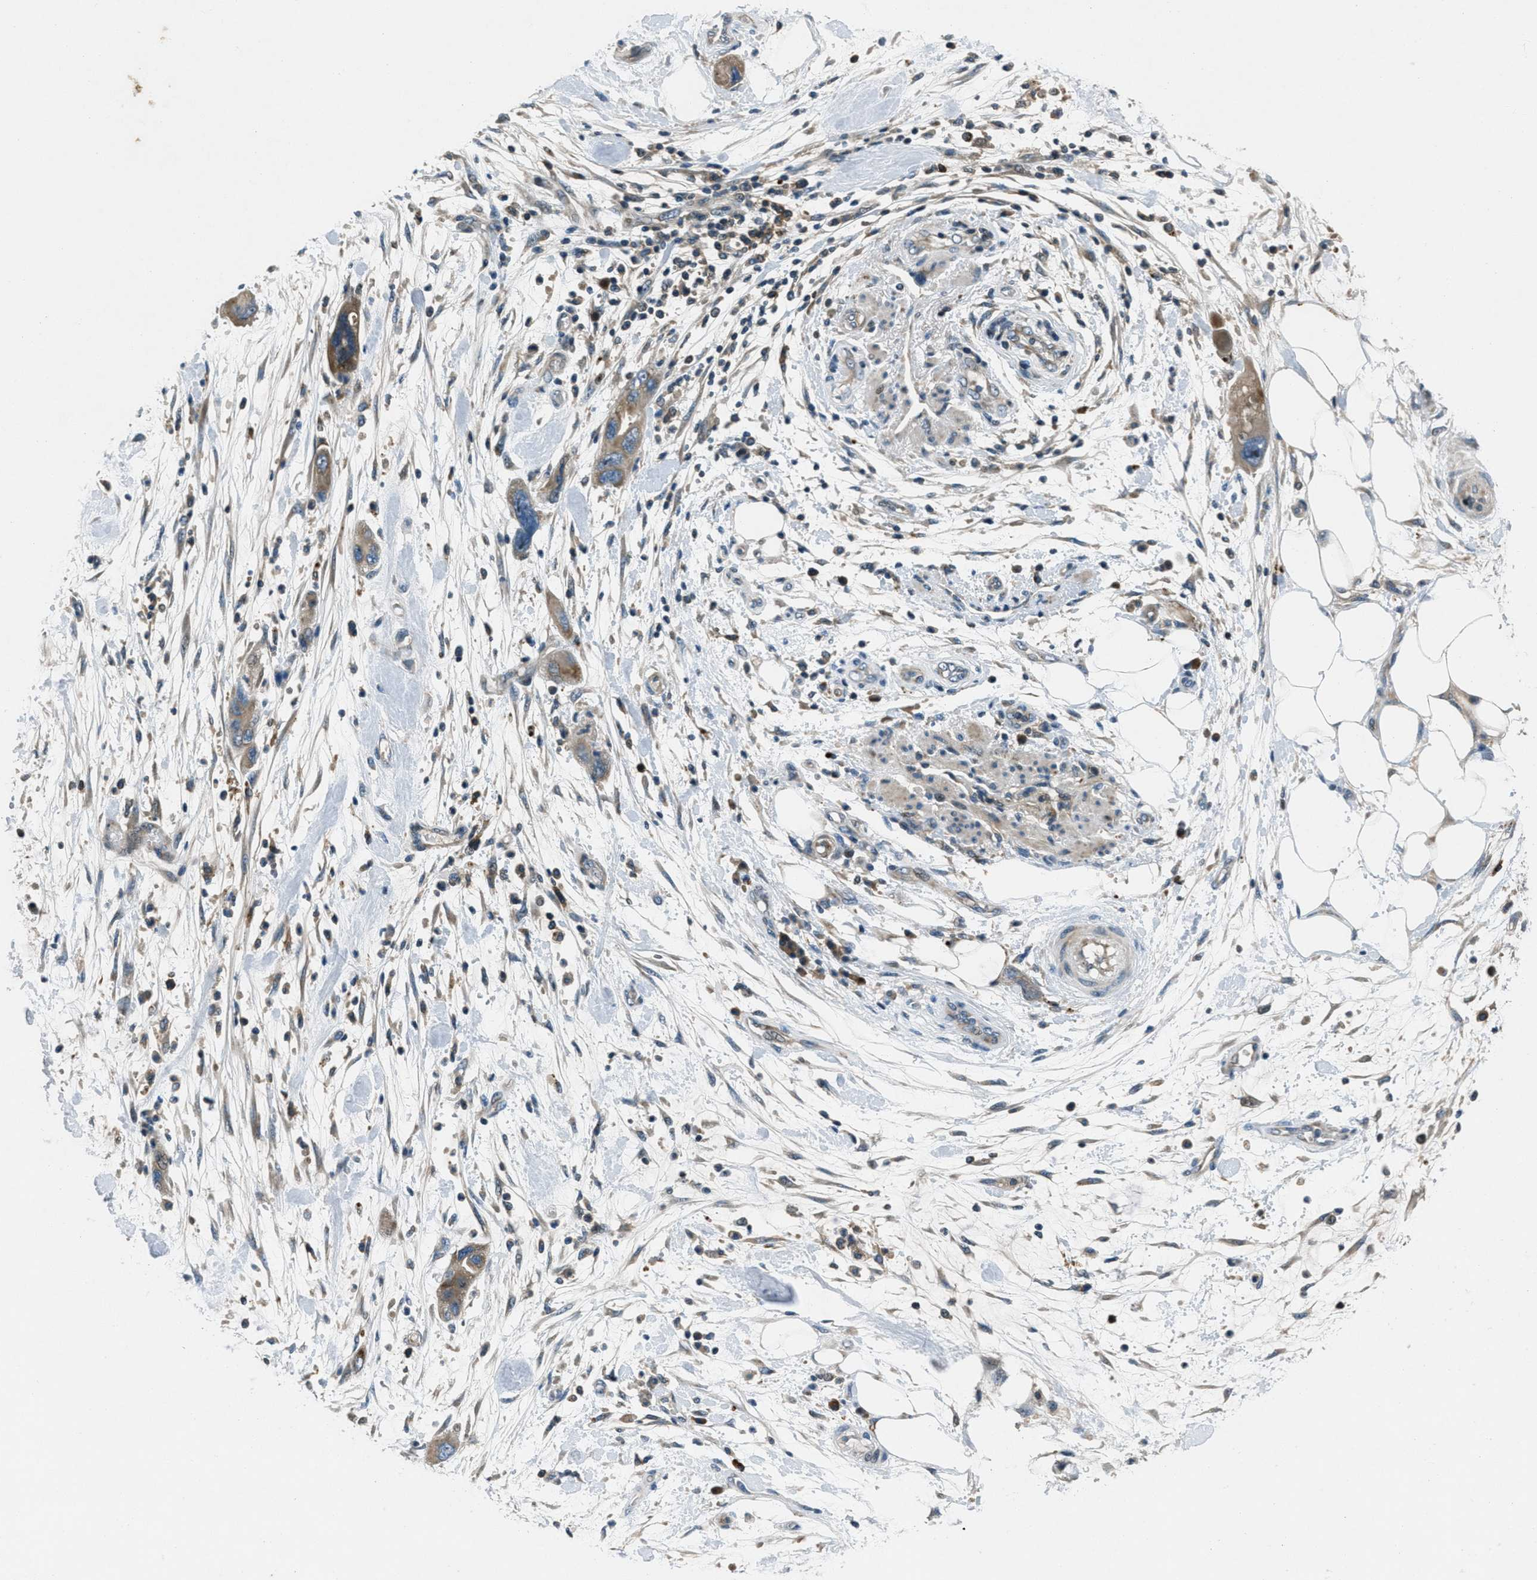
{"staining": {"intensity": "moderate", "quantity": ">75%", "location": "cytoplasmic/membranous"}, "tissue": "pancreatic cancer", "cell_type": "Tumor cells", "image_type": "cancer", "snomed": [{"axis": "morphology", "description": "Normal tissue, NOS"}, {"axis": "morphology", "description": "Adenocarcinoma, NOS"}, {"axis": "topography", "description": "Pancreas"}], "caption": "Immunohistochemical staining of pancreatic adenocarcinoma exhibits medium levels of moderate cytoplasmic/membranous protein expression in about >75% of tumor cells.", "gene": "CLEC2D", "patient": {"sex": "female", "age": 71}}